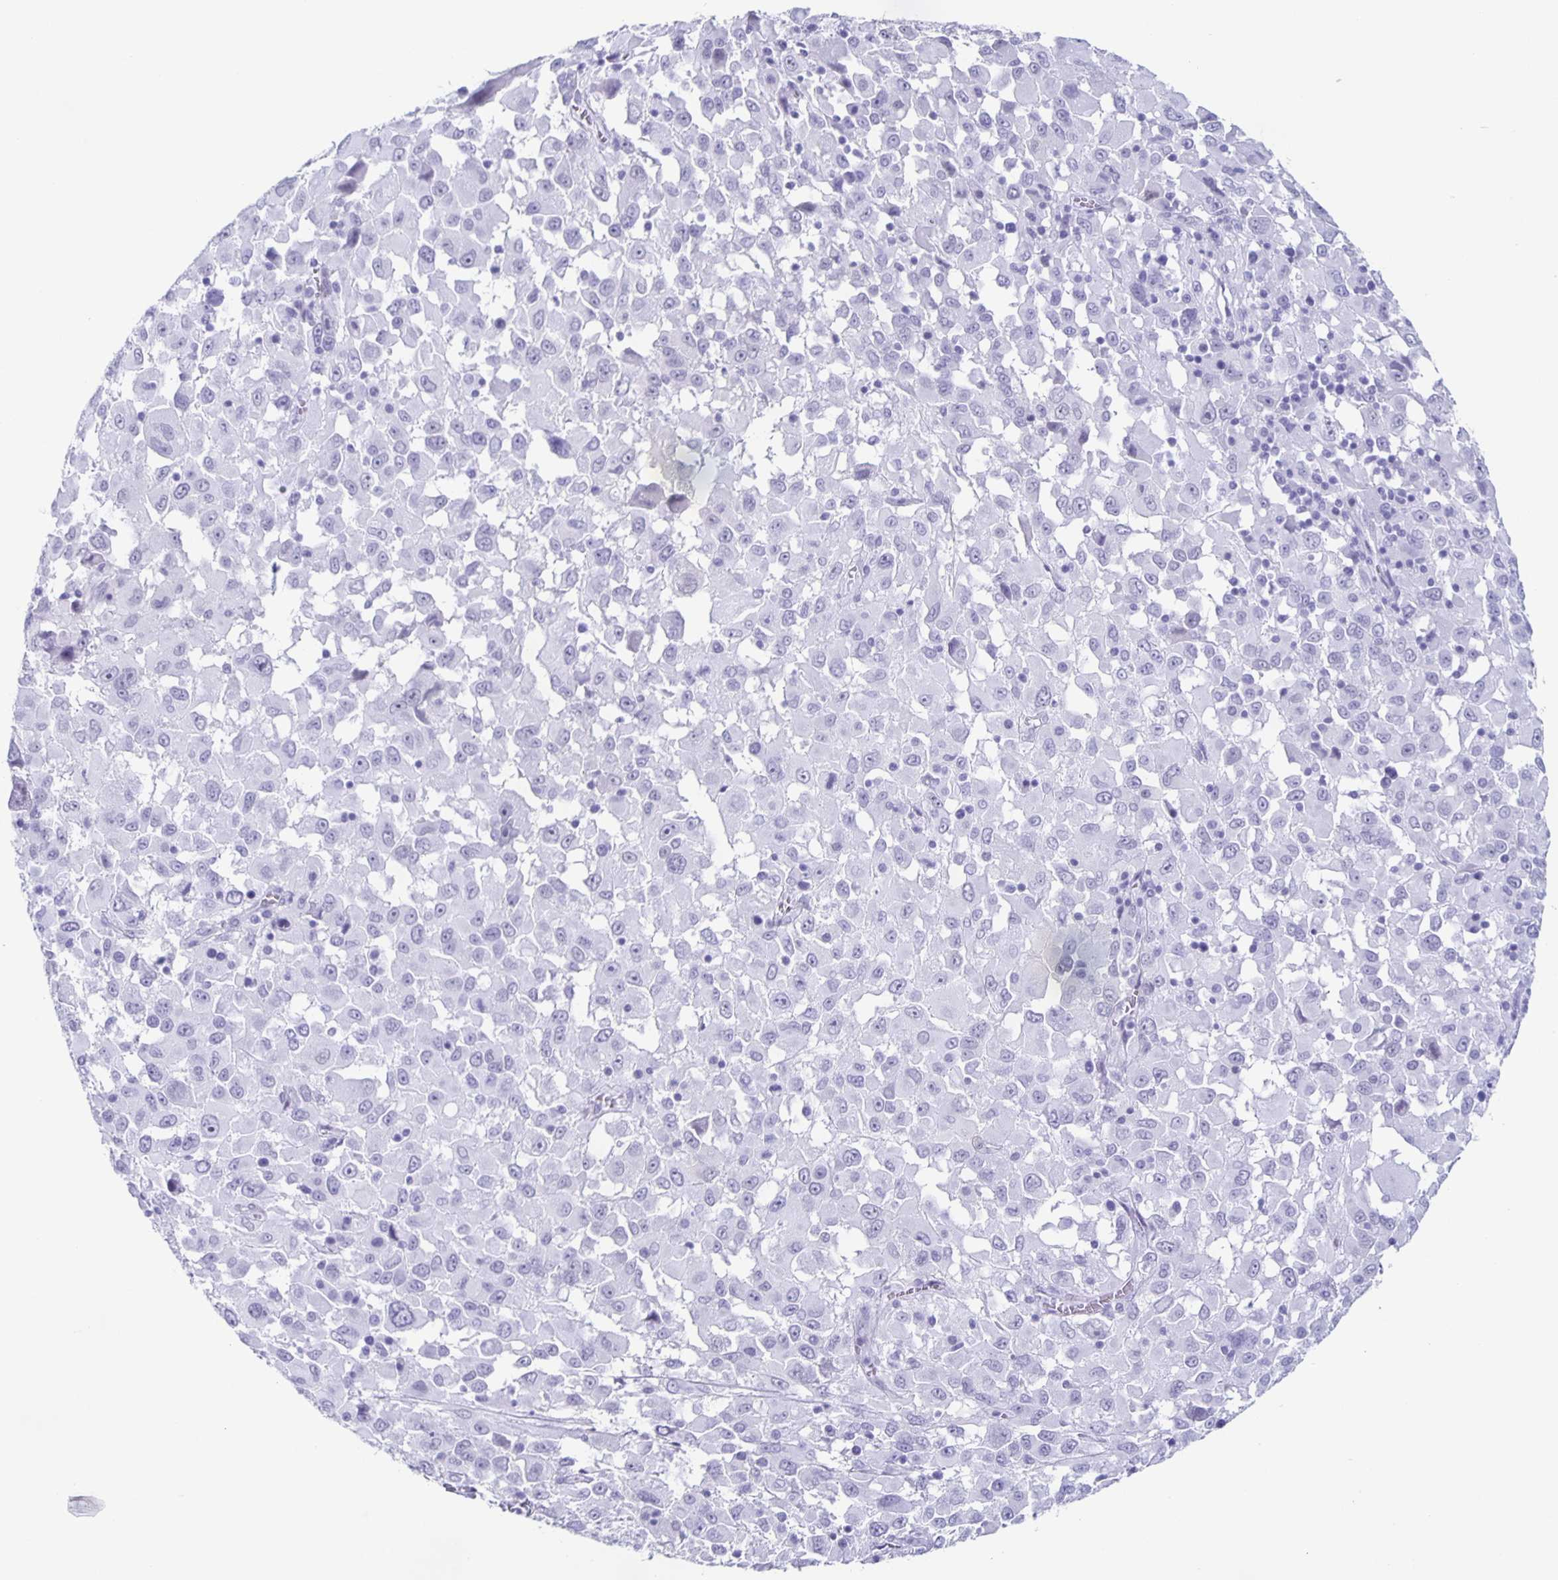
{"staining": {"intensity": "negative", "quantity": "none", "location": "none"}, "tissue": "melanoma", "cell_type": "Tumor cells", "image_type": "cancer", "snomed": [{"axis": "morphology", "description": "Malignant melanoma, Metastatic site"}, {"axis": "topography", "description": "Soft tissue"}], "caption": "Protein analysis of melanoma shows no significant staining in tumor cells.", "gene": "TPPP", "patient": {"sex": "male", "age": 50}}